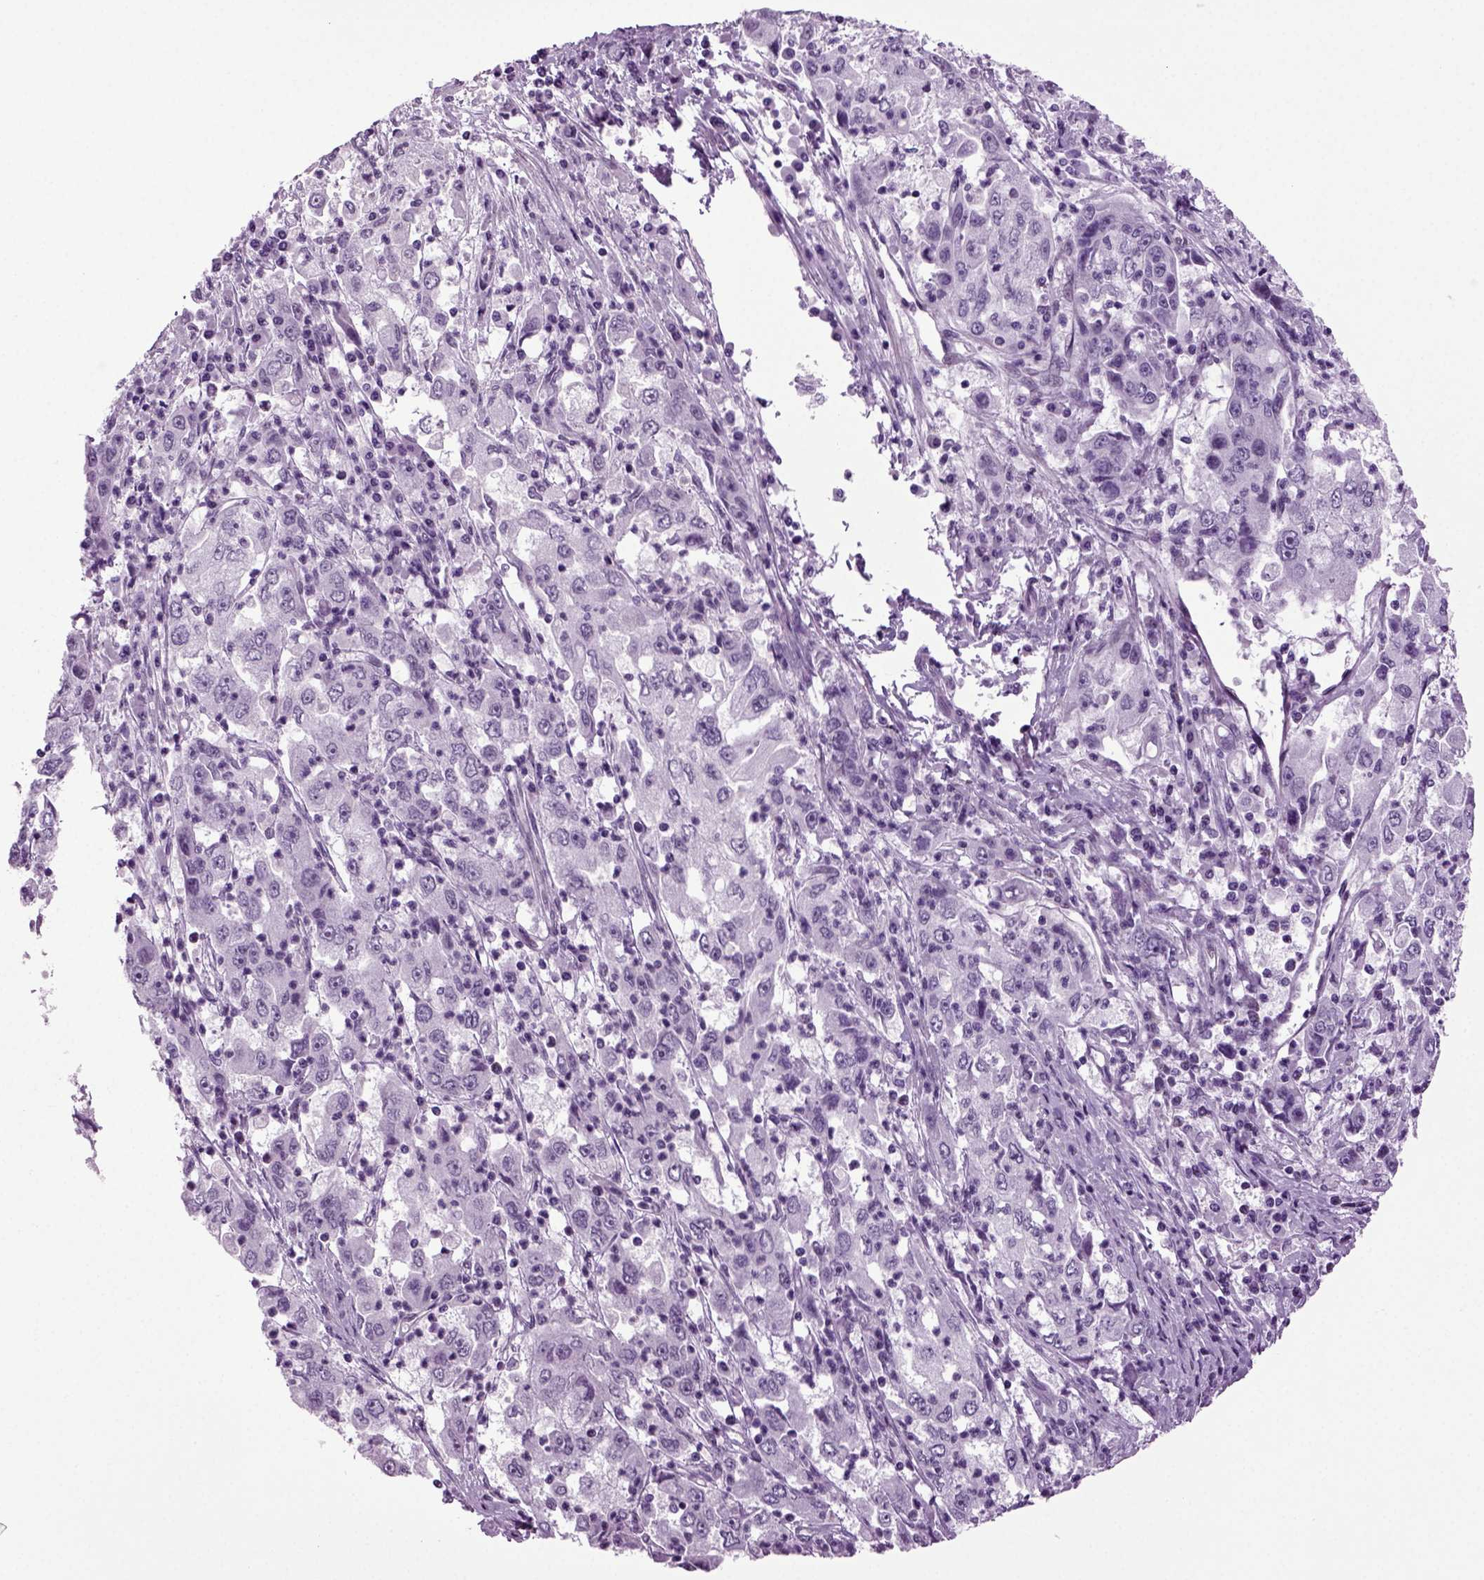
{"staining": {"intensity": "negative", "quantity": "none", "location": "none"}, "tissue": "cervical cancer", "cell_type": "Tumor cells", "image_type": "cancer", "snomed": [{"axis": "morphology", "description": "Squamous cell carcinoma, NOS"}, {"axis": "topography", "description": "Cervix"}], "caption": "Immunohistochemistry (IHC) photomicrograph of neoplastic tissue: cervical squamous cell carcinoma stained with DAB (3,3'-diaminobenzidine) shows no significant protein expression in tumor cells. (DAB (3,3'-diaminobenzidine) immunohistochemistry with hematoxylin counter stain).", "gene": "RFX3", "patient": {"sex": "female", "age": 36}}